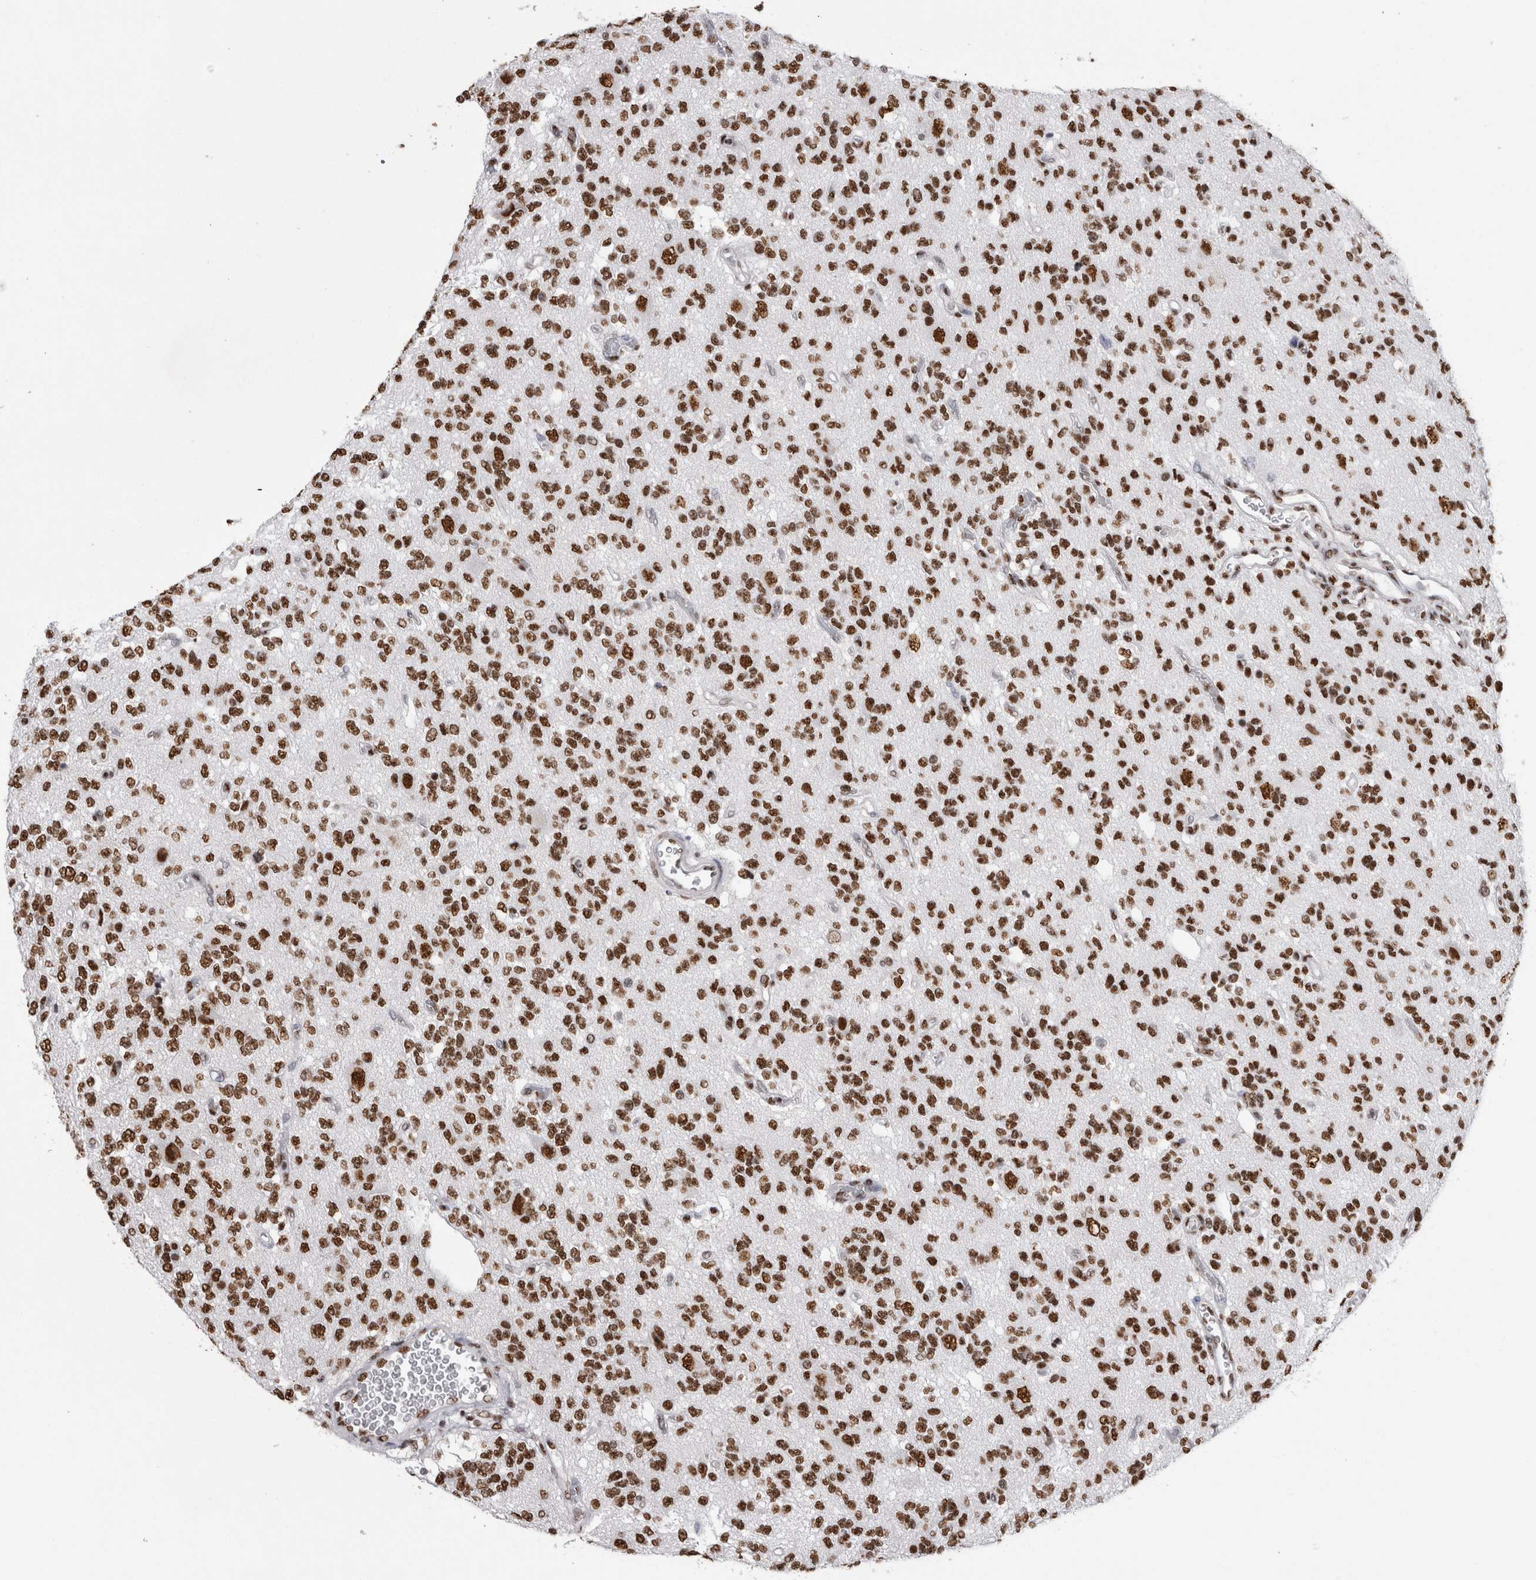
{"staining": {"intensity": "strong", "quantity": ">75%", "location": "nuclear"}, "tissue": "glioma", "cell_type": "Tumor cells", "image_type": "cancer", "snomed": [{"axis": "morphology", "description": "Glioma, malignant, Low grade"}, {"axis": "topography", "description": "Brain"}], "caption": "Glioma stained with IHC shows strong nuclear staining in approximately >75% of tumor cells.", "gene": "ALPK3", "patient": {"sex": "male", "age": 38}}